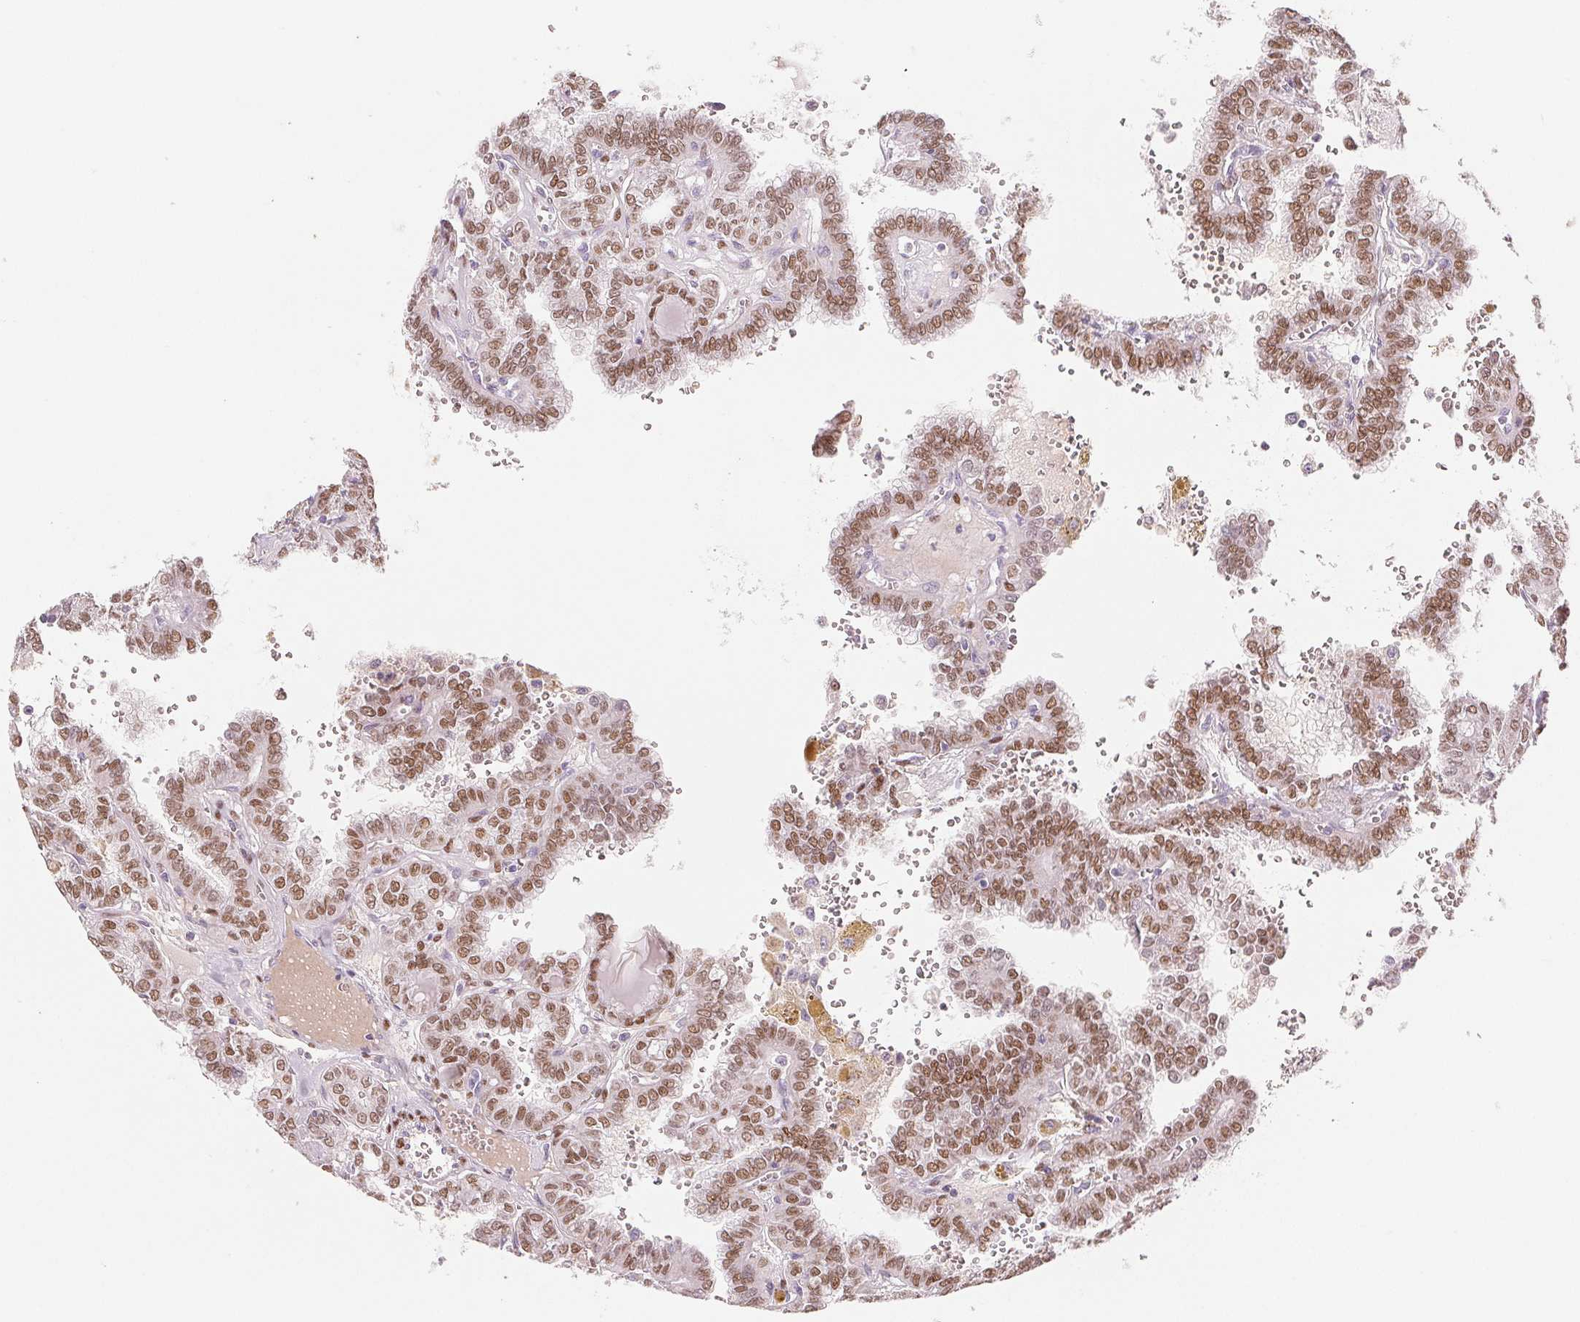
{"staining": {"intensity": "moderate", "quantity": ">75%", "location": "nuclear"}, "tissue": "thyroid cancer", "cell_type": "Tumor cells", "image_type": "cancer", "snomed": [{"axis": "morphology", "description": "Papillary adenocarcinoma, NOS"}, {"axis": "topography", "description": "Thyroid gland"}], "caption": "An image of human thyroid cancer stained for a protein demonstrates moderate nuclear brown staining in tumor cells. The protein of interest is shown in brown color, while the nuclei are stained blue.", "gene": "SMARCD3", "patient": {"sex": "female", "age": 41}}